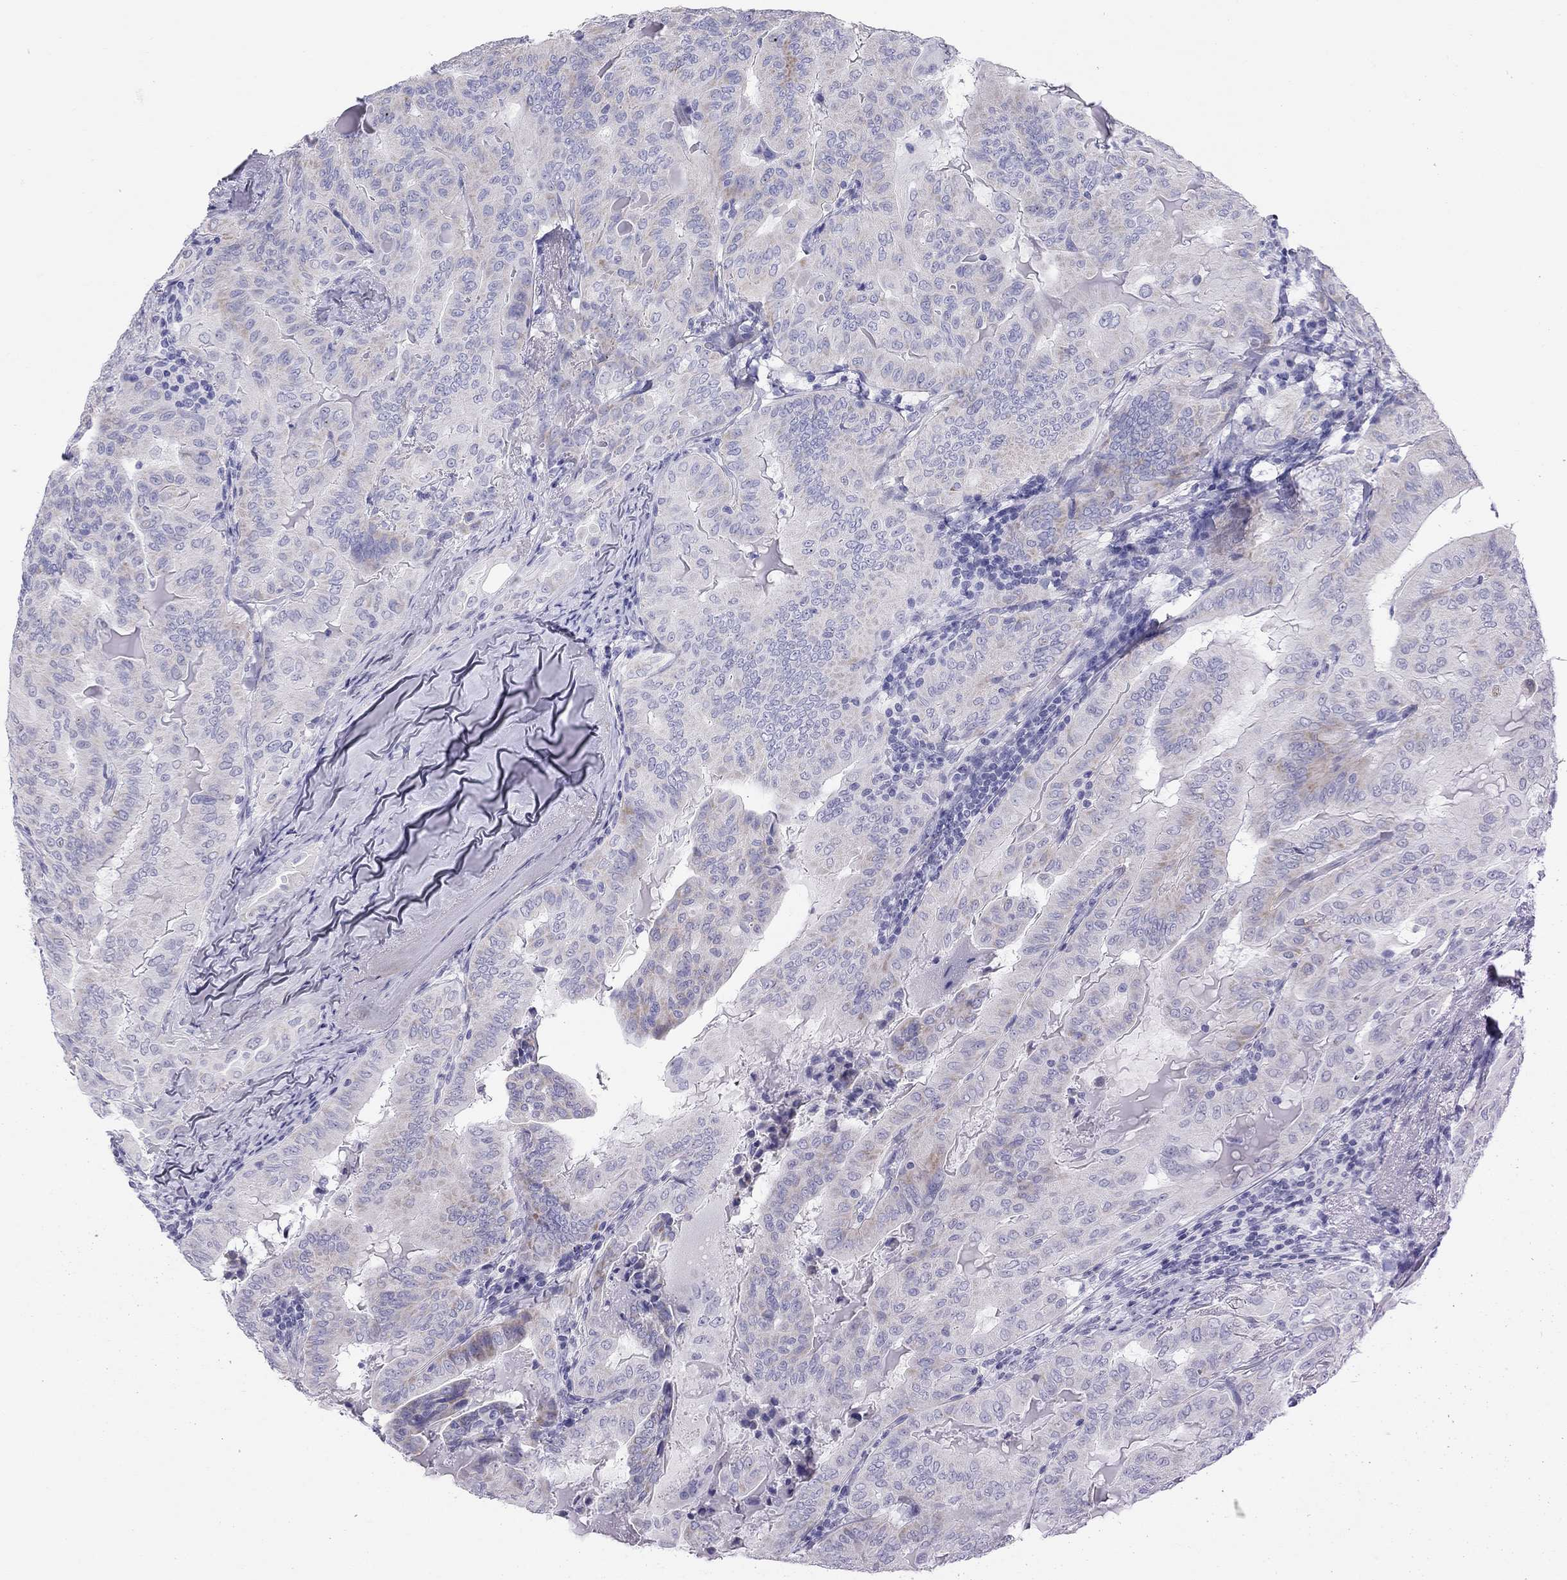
{"staining": {"intensity": "moderate", "quantity": "<25%", "location": "cytoplasmic/membranous"}, "tissue": "thyroid cancer", "cell_type": "Tumor cells", "image_type": "cancer", "snomed": [{"axis": "morphology", "description": "Papillary adenocarcinoma, NOS"}, {"axis": "topography", "description": "Thyroid gland"}], "caption": "Moderate cytoplasmic/membranous protein staining is seen in about <25% of tumor cells in thyroid cancer.", "gene": "TRPM3", "patient": {"sex": "female", "age": 68}}